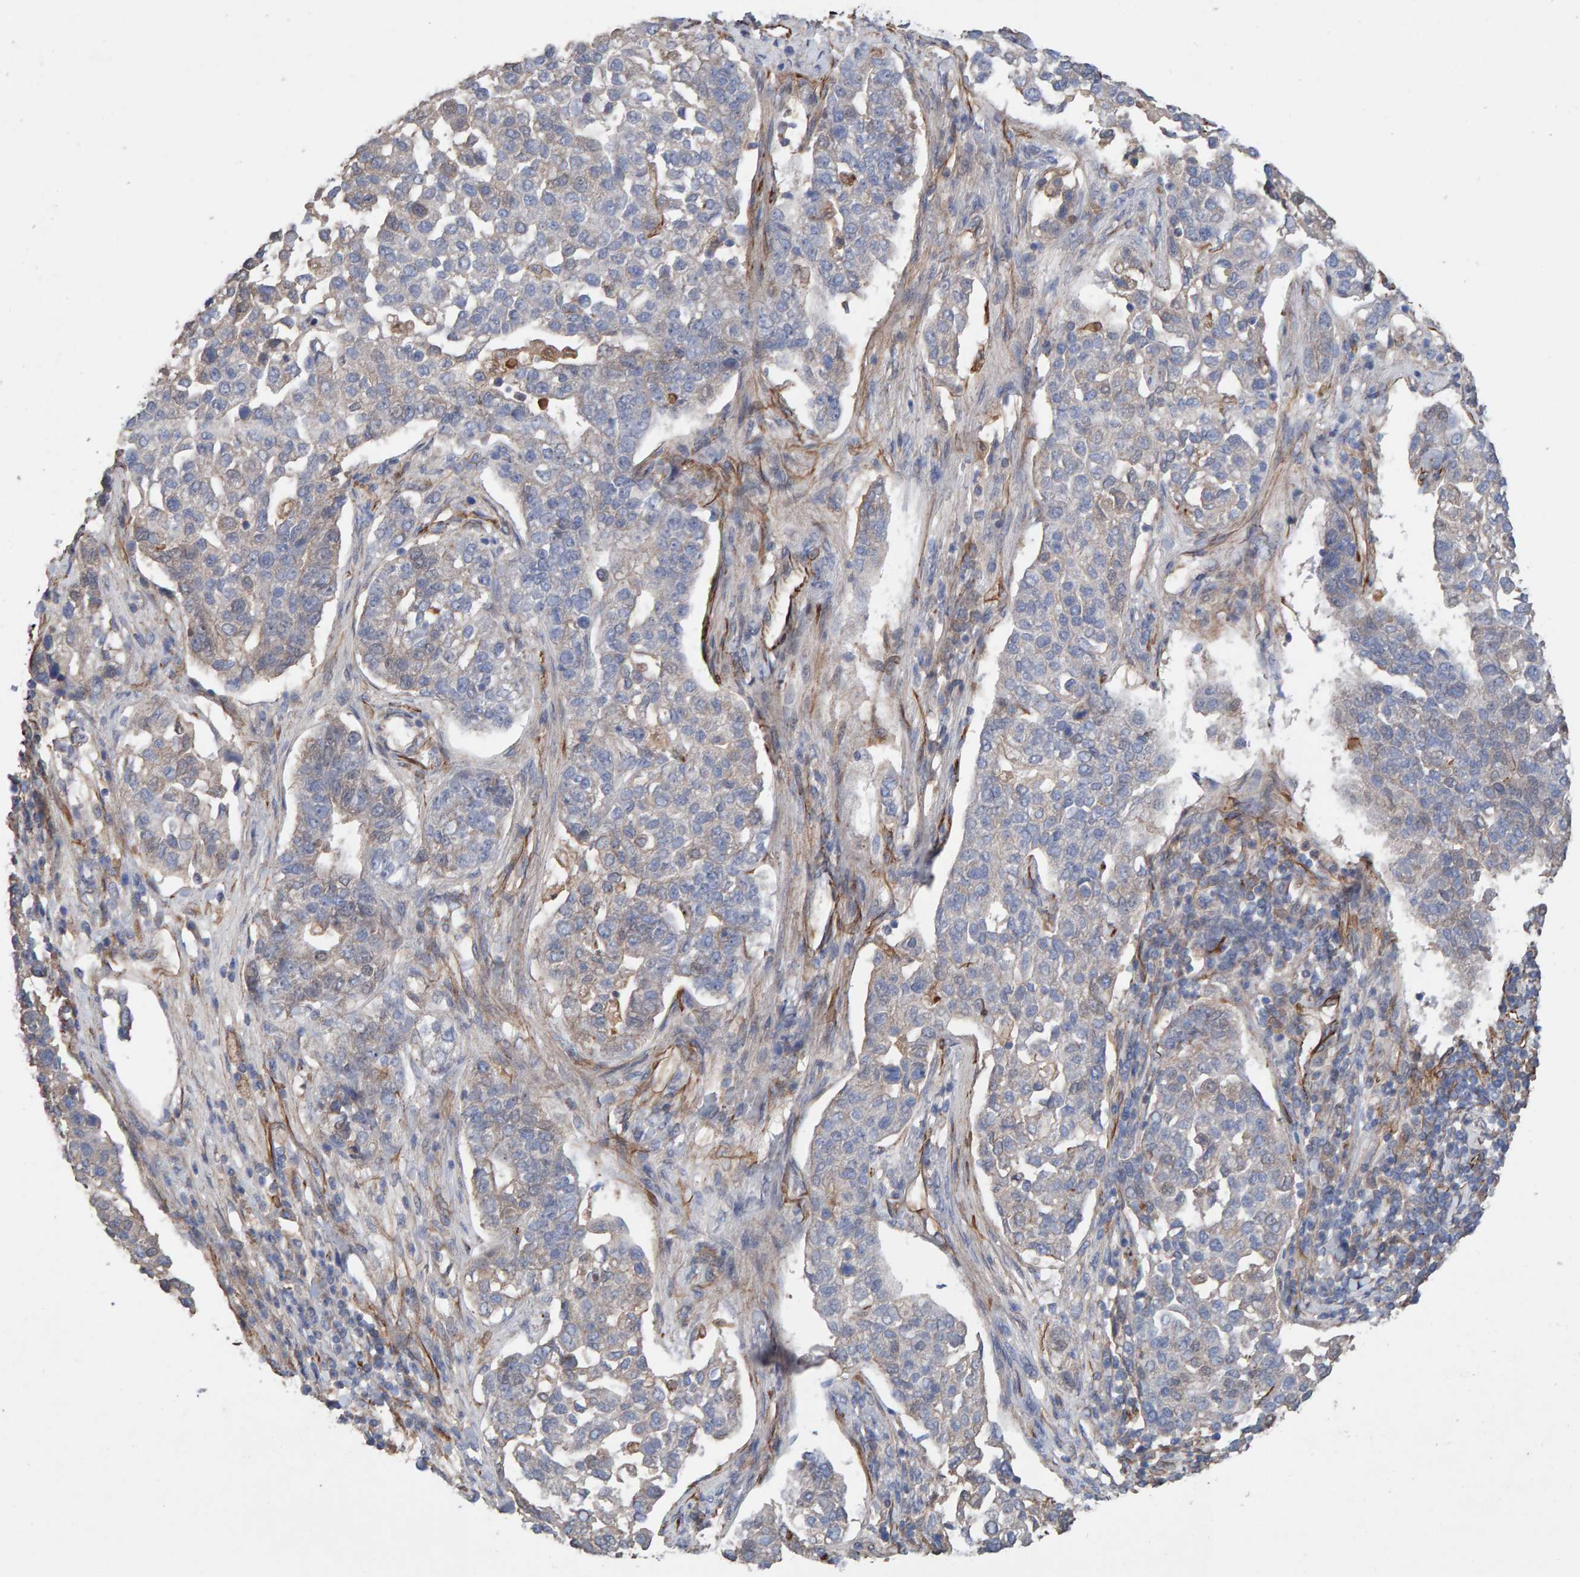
{"staining": {"intensity": "negative", "quantity": "none", "location": "none"}, "tissue": "pancreatic cancer", "cell_type": "Tumor cells", "image_type": "cancer", "snomed": [{"axis": "morphology", "description": "Adenocarcinoma, NOS"}, {"axis": "topography", "description": "Pancreas"}], "caption": "There is no significant positivity in tumor cells of pancreatic adenocarcinoma. (Stains: DAB IHC with hematoxylin counter stain, Microscopy: brightfield microscopy at high magnification).", "gene": "ZNF347", "patient": {"sex": "female", "age": 61}}